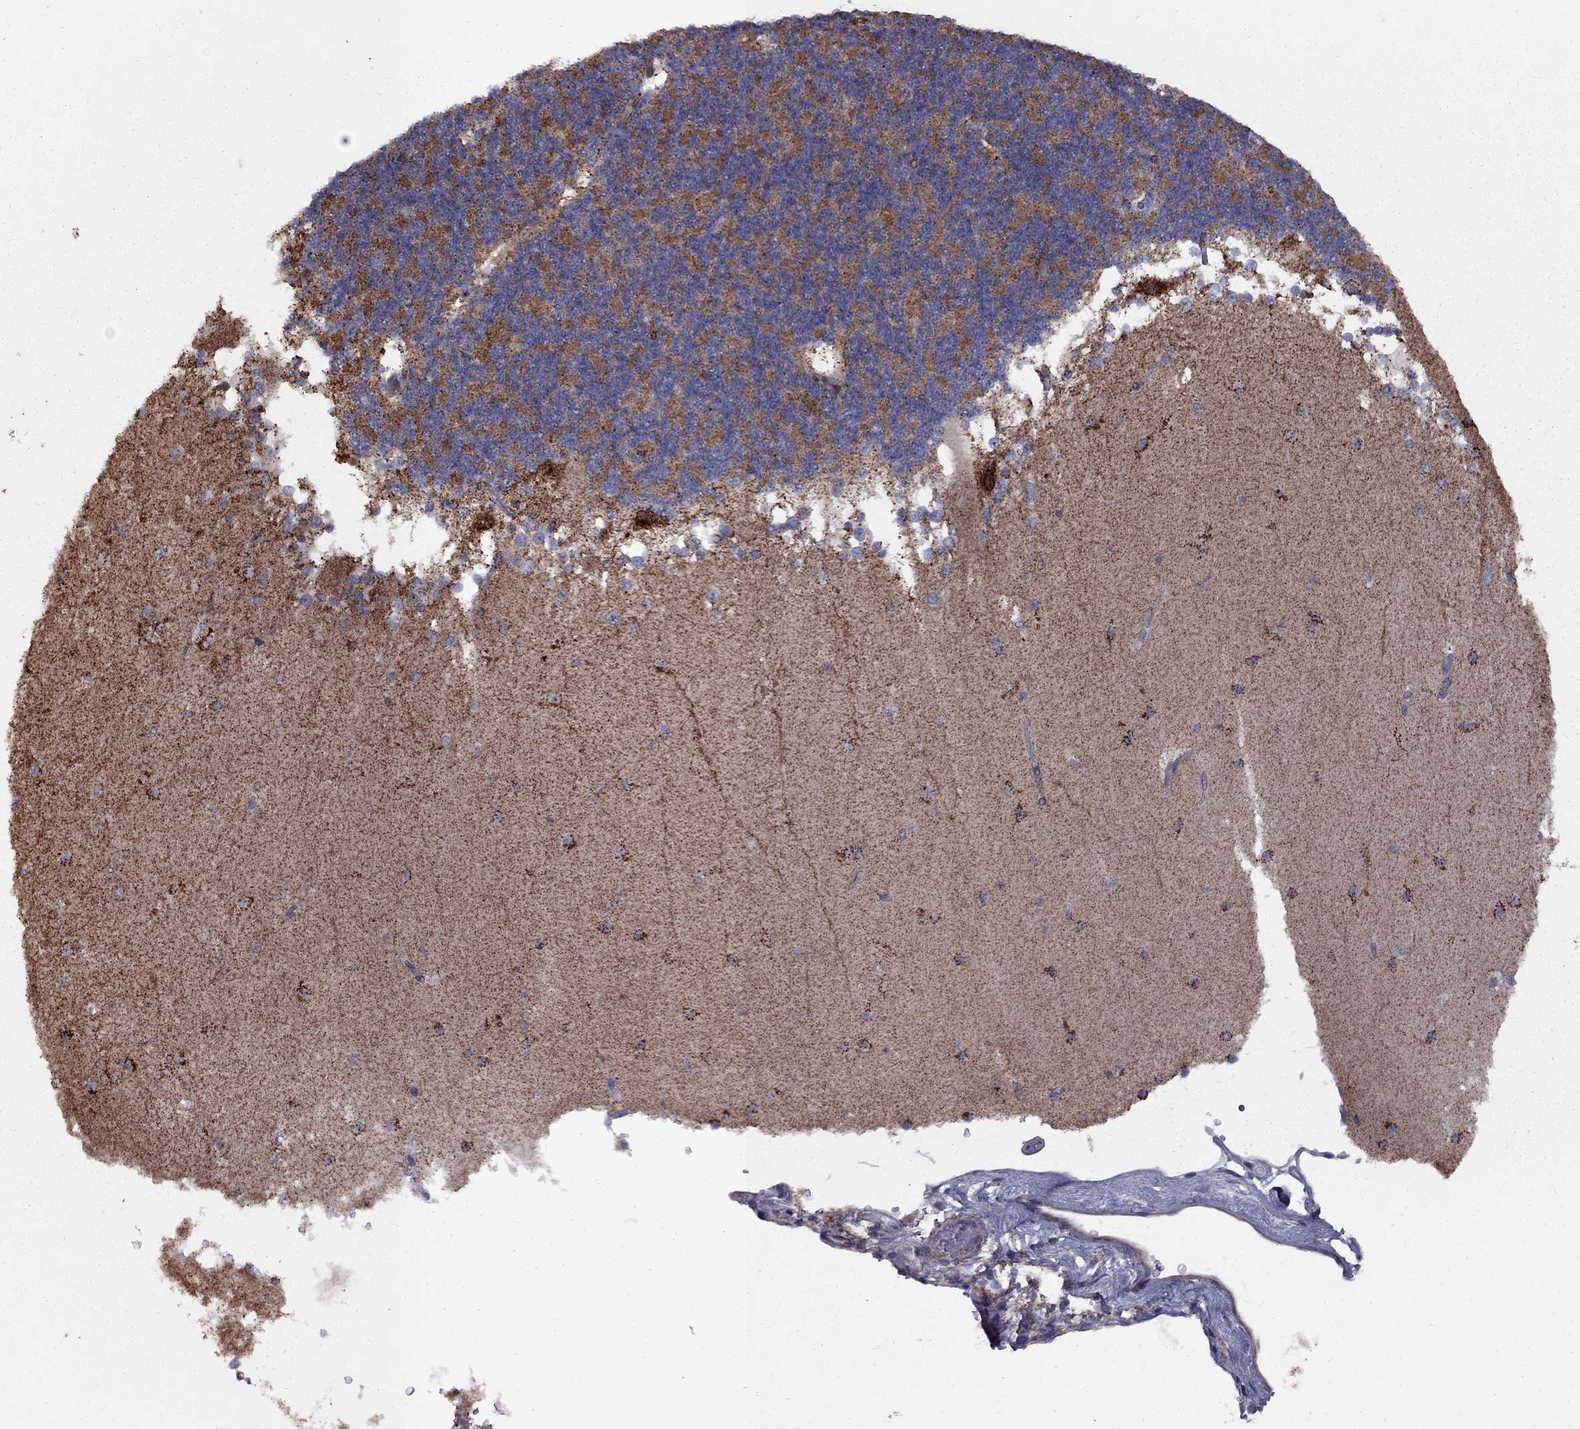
{"staining": {"intensity": "strong", "quantity": "<25%", "location": "cytoplasmic/membranous"}, "tissue": "cerebellum", "cell_type": "Cells in granular layer", "image_type": "normal", "snomed": [{"axis": "morphology", "description": "Normal tissue, NOS"}, {"axis": "topography", "description": "Cerebellum"}], "caption": "IHC (DAB (3,3'-diaminobenzidine)) staining of normal human cerebellum reveals strong cytoplasmic/membranous protein staining in about <25% of cells in granular layer.", "gene": "DUSP7", "patient": {"sex": "female", "age": 19}}